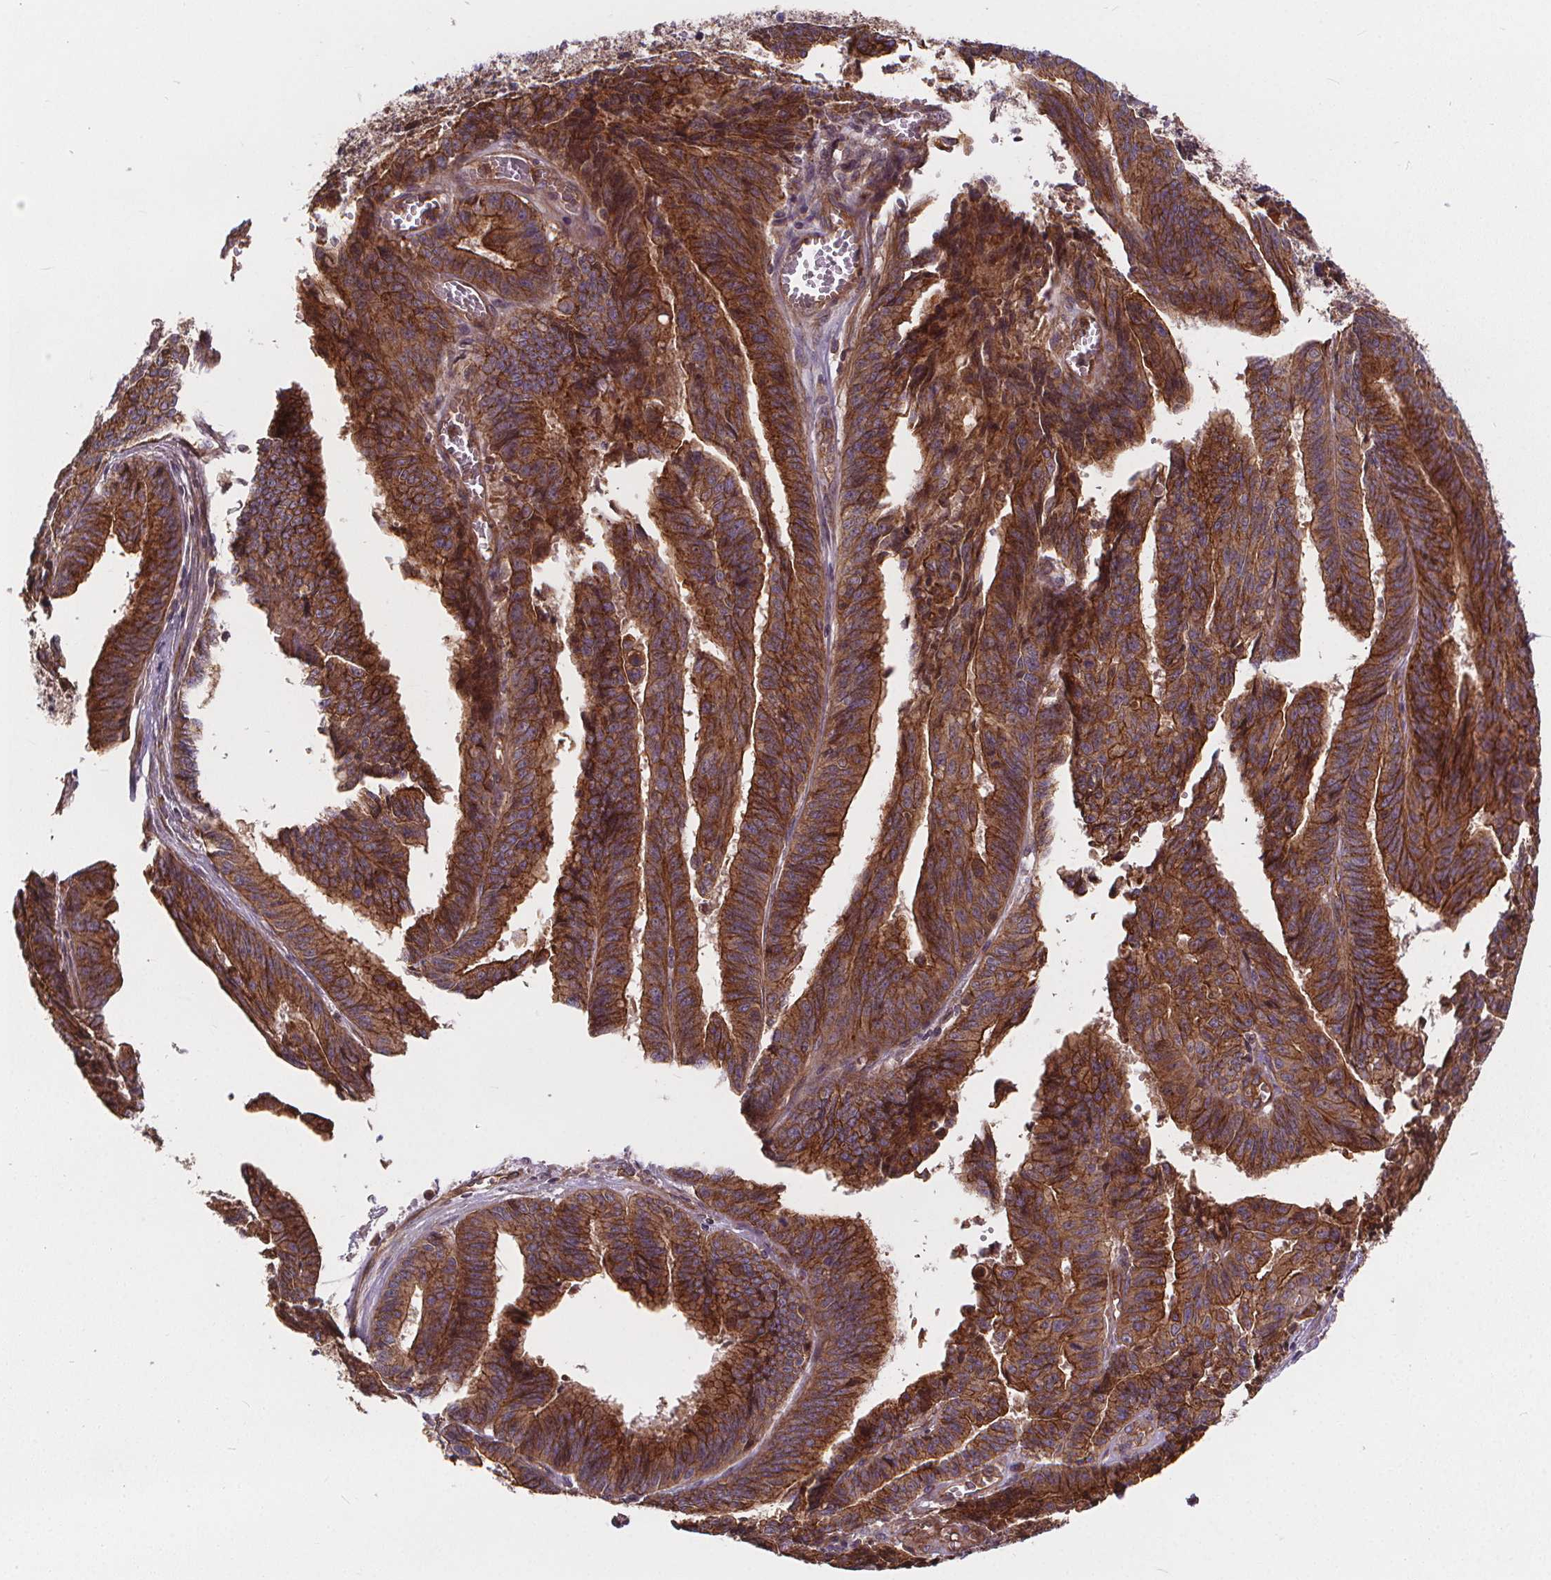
{"staining": {"intensity": "strong", "quantity": ">75%", "location": "cytoplasmic/membranous"}, "tissue": "endometrial cancer", "cell_type": "Tumor cells", "image_type": "cancer", "snomed": [{"axis": "morphology", "description": "Adenocarcinoma, NOS"}, {"axis": "topography", "description": "Endometrium"}], "caption": "Brown immunohistochemical staining in human adenocarcinoma (endometrial) exhibits strong cytoplasmic/membranous expression in approximately >75% of tumor cells.", "gene": "CLINT1", "patient": {"sex": "female", "age": 65}}